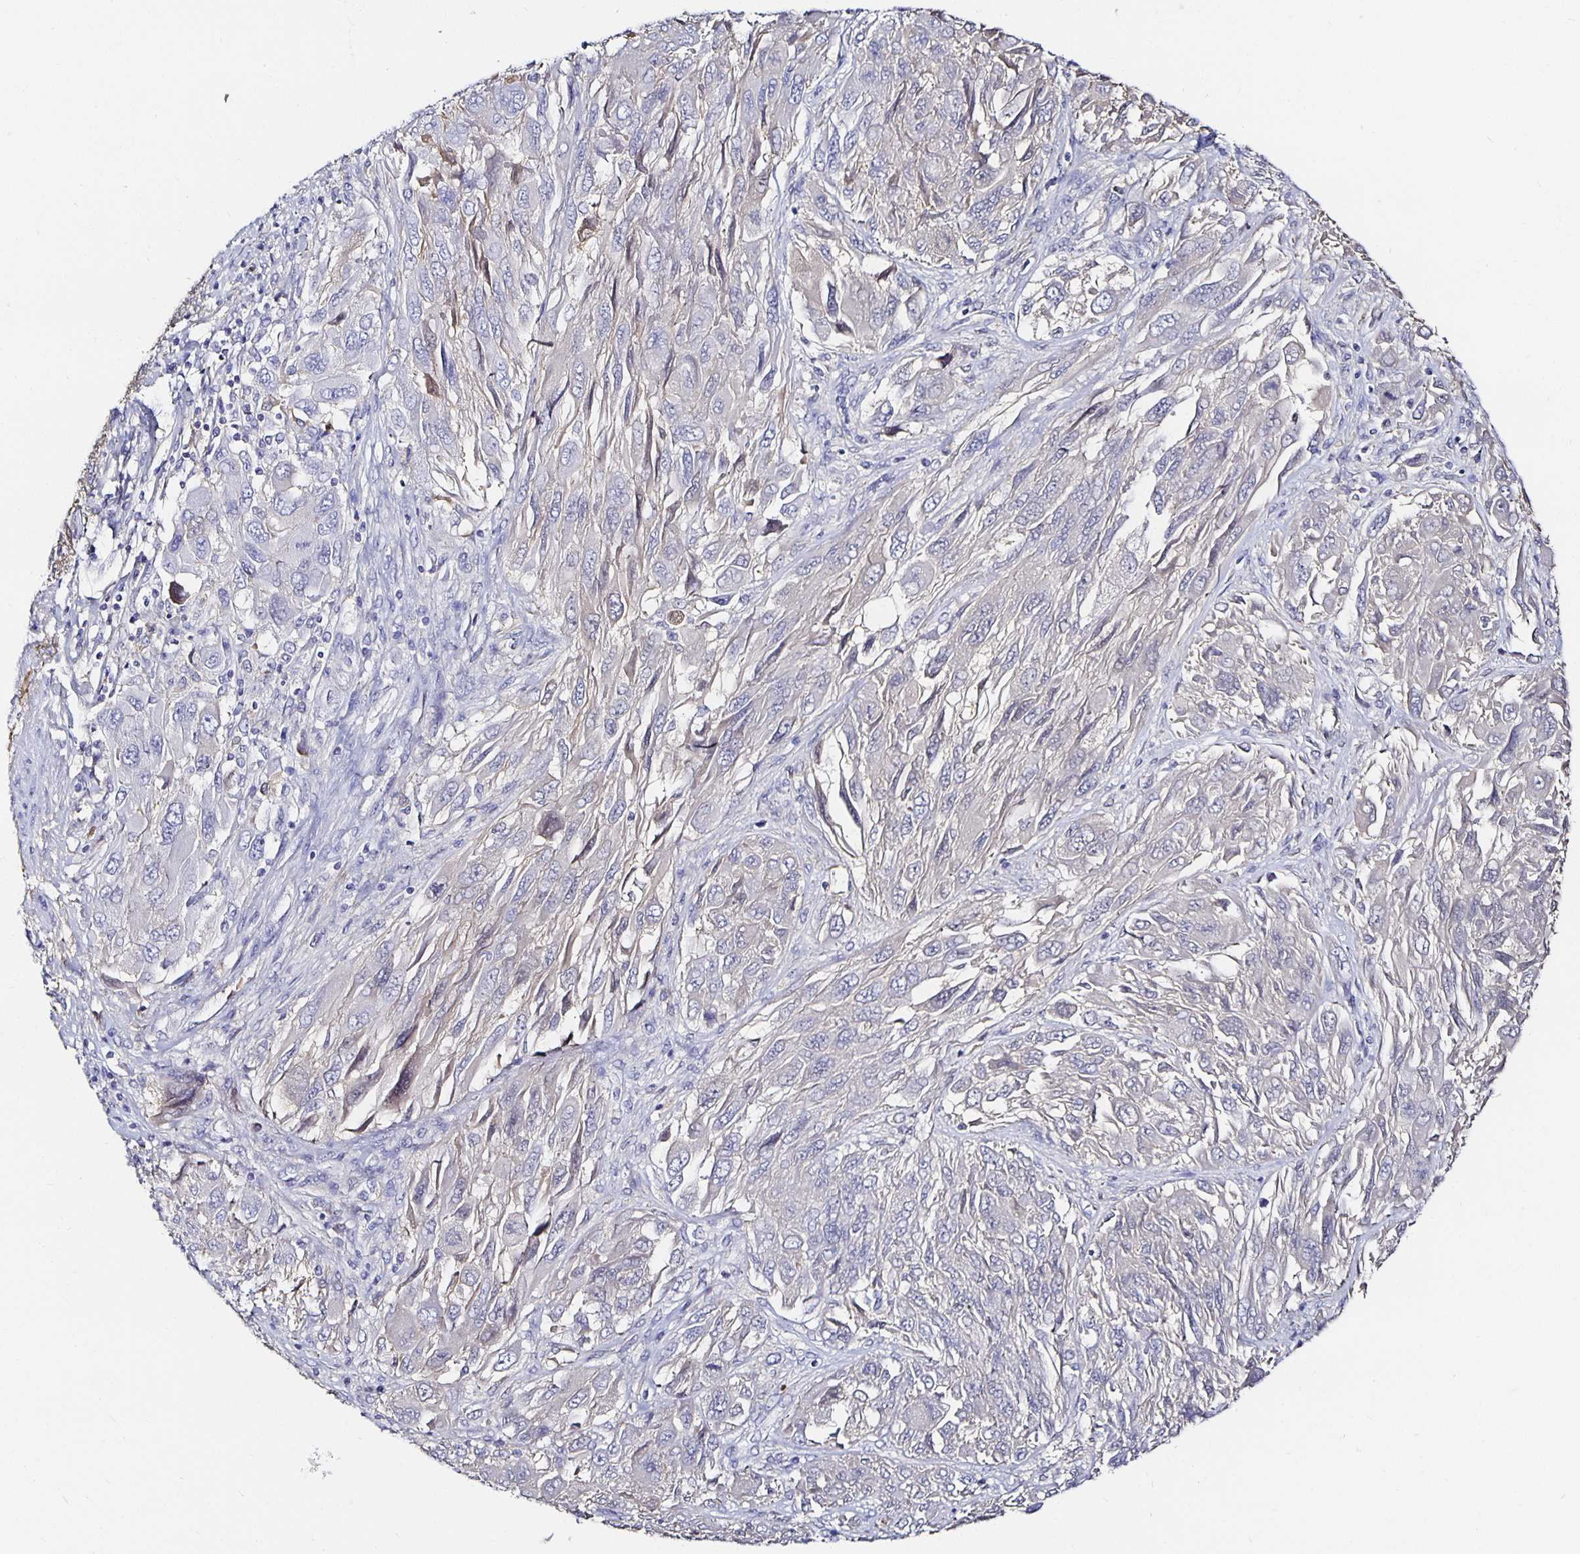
{"staining": {"intensity": "negative", "quantity": "none", "location": "none"}, "tissue": "melanoma", "cell_type": "Tumor cells", "image_type": "cancer", "snomed": [{"axis": "morphology", "description": "Malignant melanoma, NOS"}, {"axis": "topography", "description": "Skin"}], "caption": "This is an immunohistochemistry (IHC) photomicrograph of melanoma. There is no staining in tumor cells.", "gene": "TTR", "patient": {"sex": "female", "age": 91}}